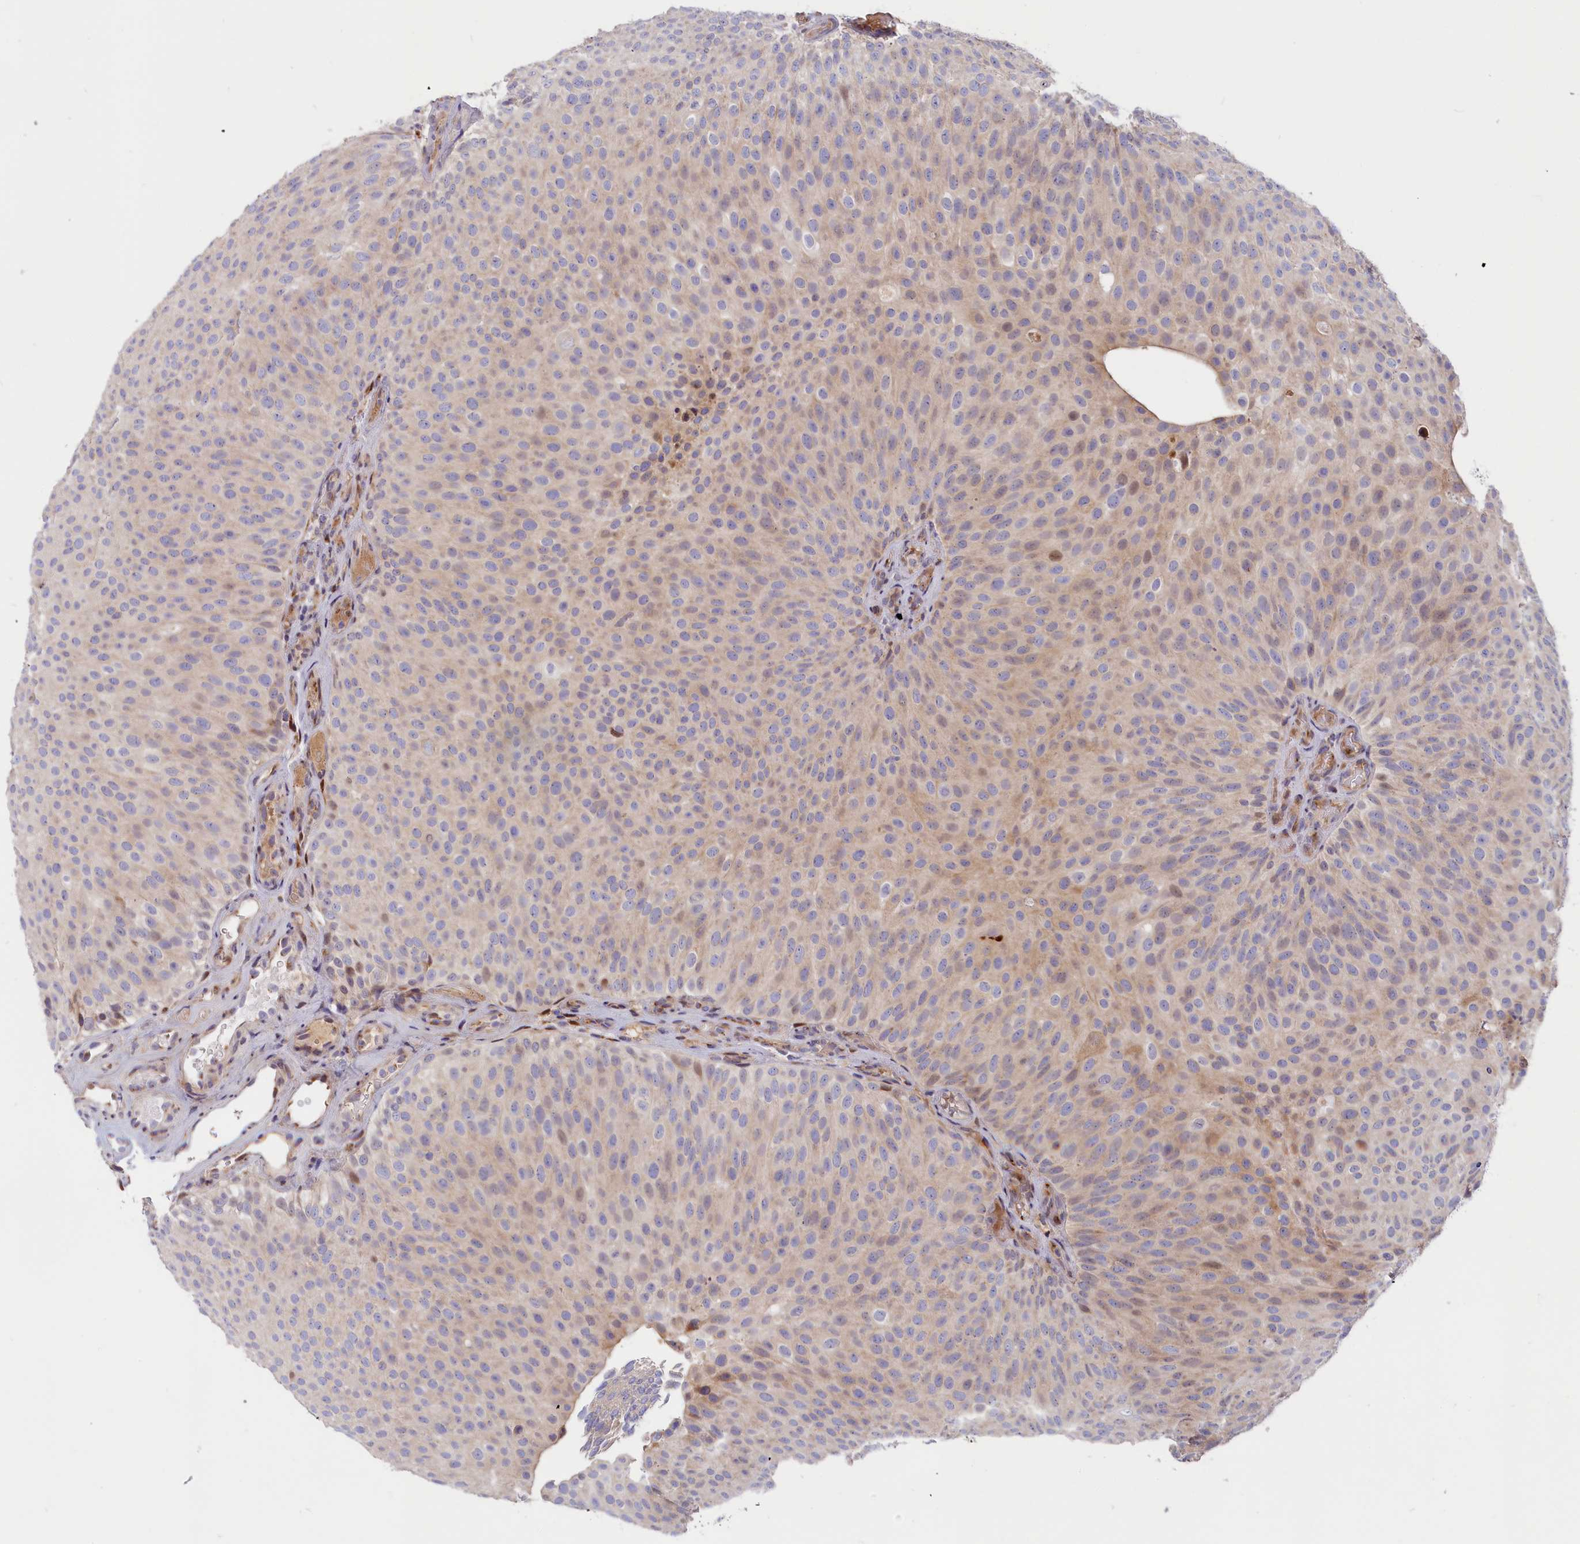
{"staining": {"intensity": "weak", "quantity": "<25%", "location": "cytoplasmic/membranous,nuclear"}, "tissue": "urothelial cancer", "cell_type": "Tumor cells", "image_type": "cancer", "snomed": [{"axis": "morphology", "description": "Urothelial carcinoma, Low grade"}, {"axis": "topography", "description": "Urinary bladder"}], "caption": "This histopathology image is of urothelial cancer stained with immunohistochemistry (IHC) to label a protein in brown with the nuclei are counter-stained blue. There is no staining in tumor cells. (DAB IHC with hematoxylin counter stain).", "gene": "CHST12", "patient": {"sex": "male", "age": 78}}